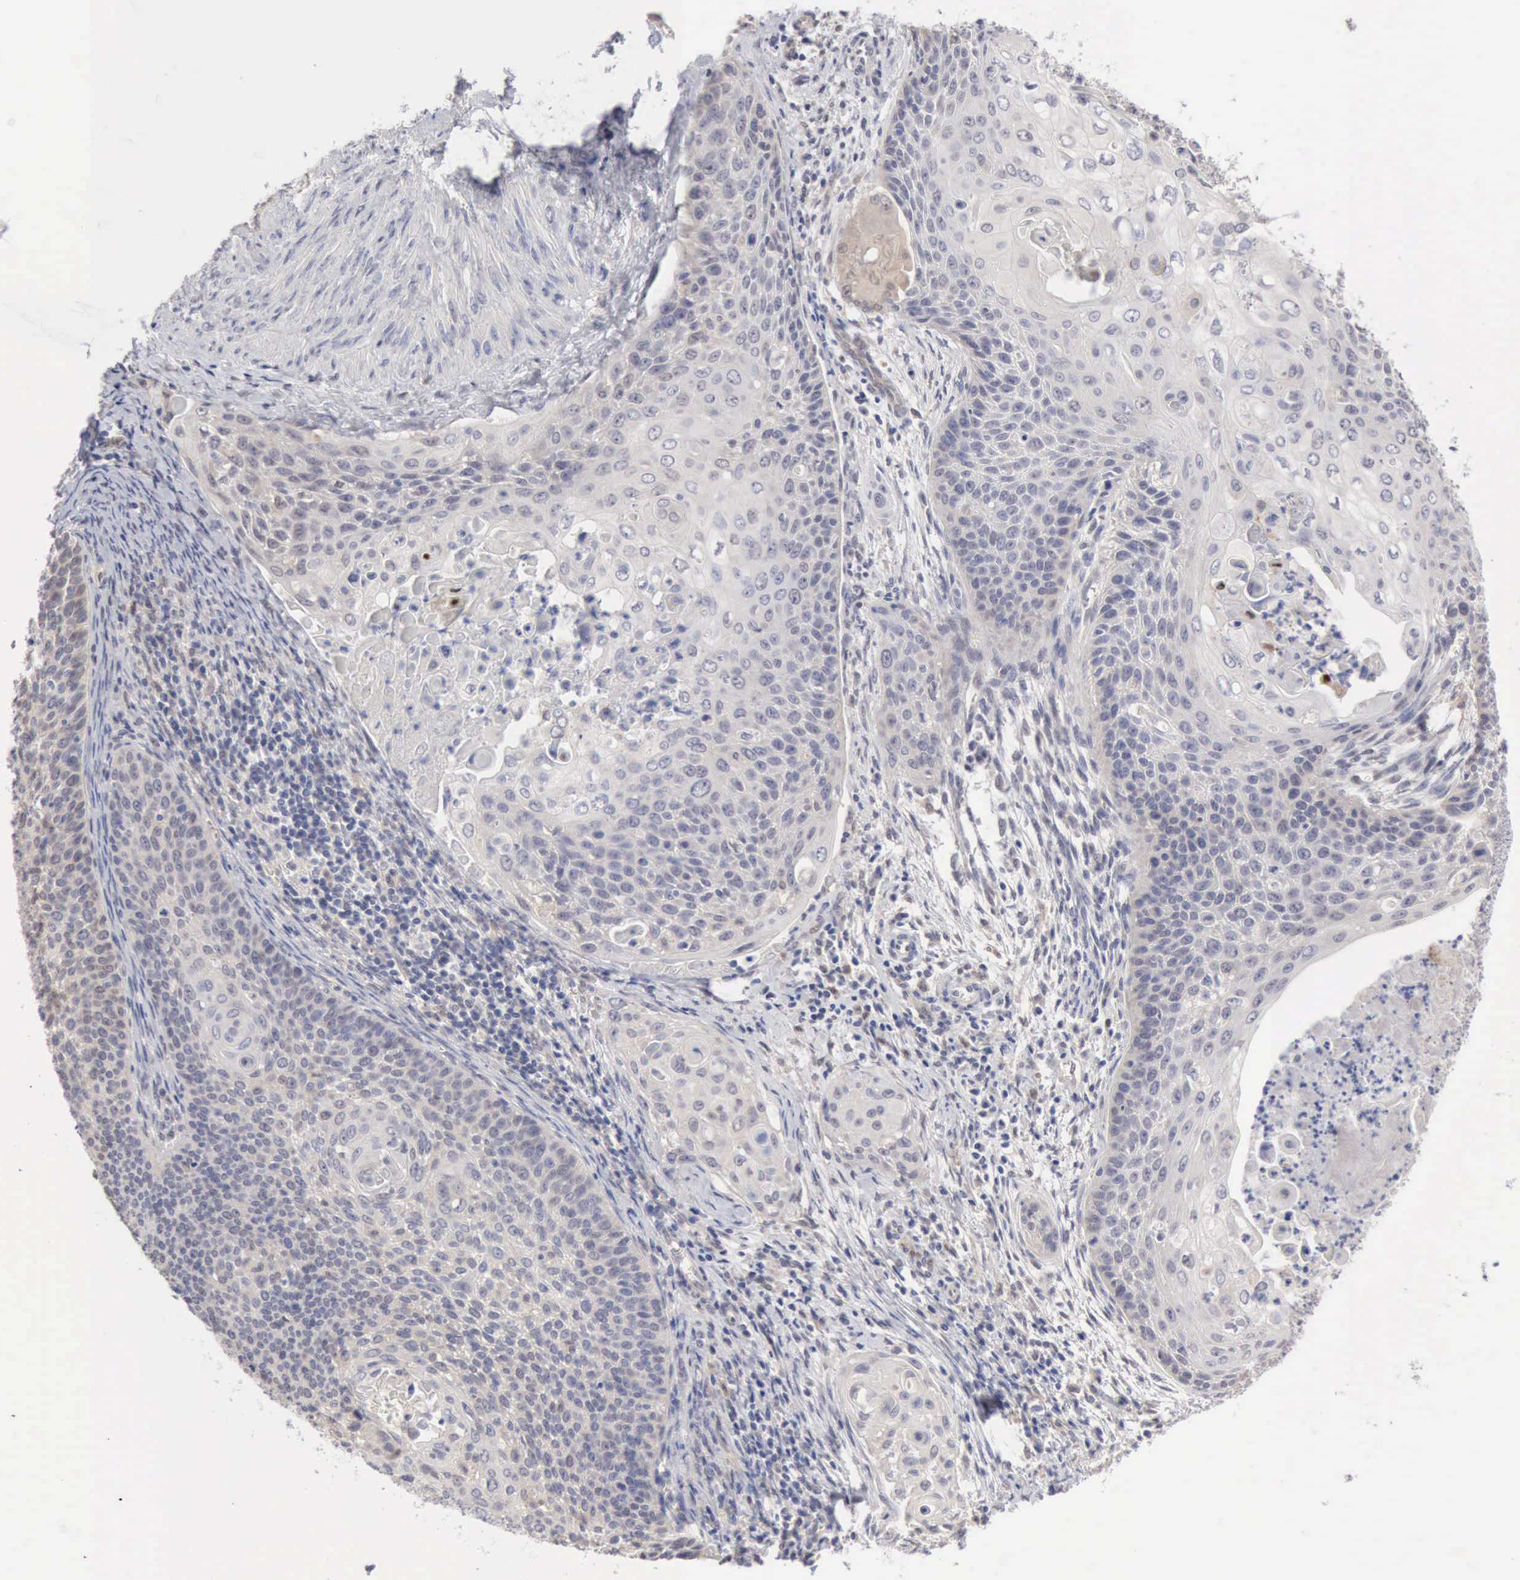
{"staining": {"intensity": "weak", "quantity": ">75%", "location": "cytoplasmic/membranous"}, "tissue": "cervical cancer", "cell_type": "Tumor cells", "image_type": "cancer", "snomed": [{"axis": "morphology", "description": "Squamous cell carcinoma, NOS"}, {"axis": "topography", "description": "Cervix"}], "caption": "A brown stain labels weak cytoplasmic/membranous expression of a protein in human cervical cancer (squamous cell carcinoma) tumor cells. Immunohistochemistry stains the protein in brown and the nuclei are stained blue.", "gene": "PTGR2", "patient": {"sex": "female", "age": 33}}